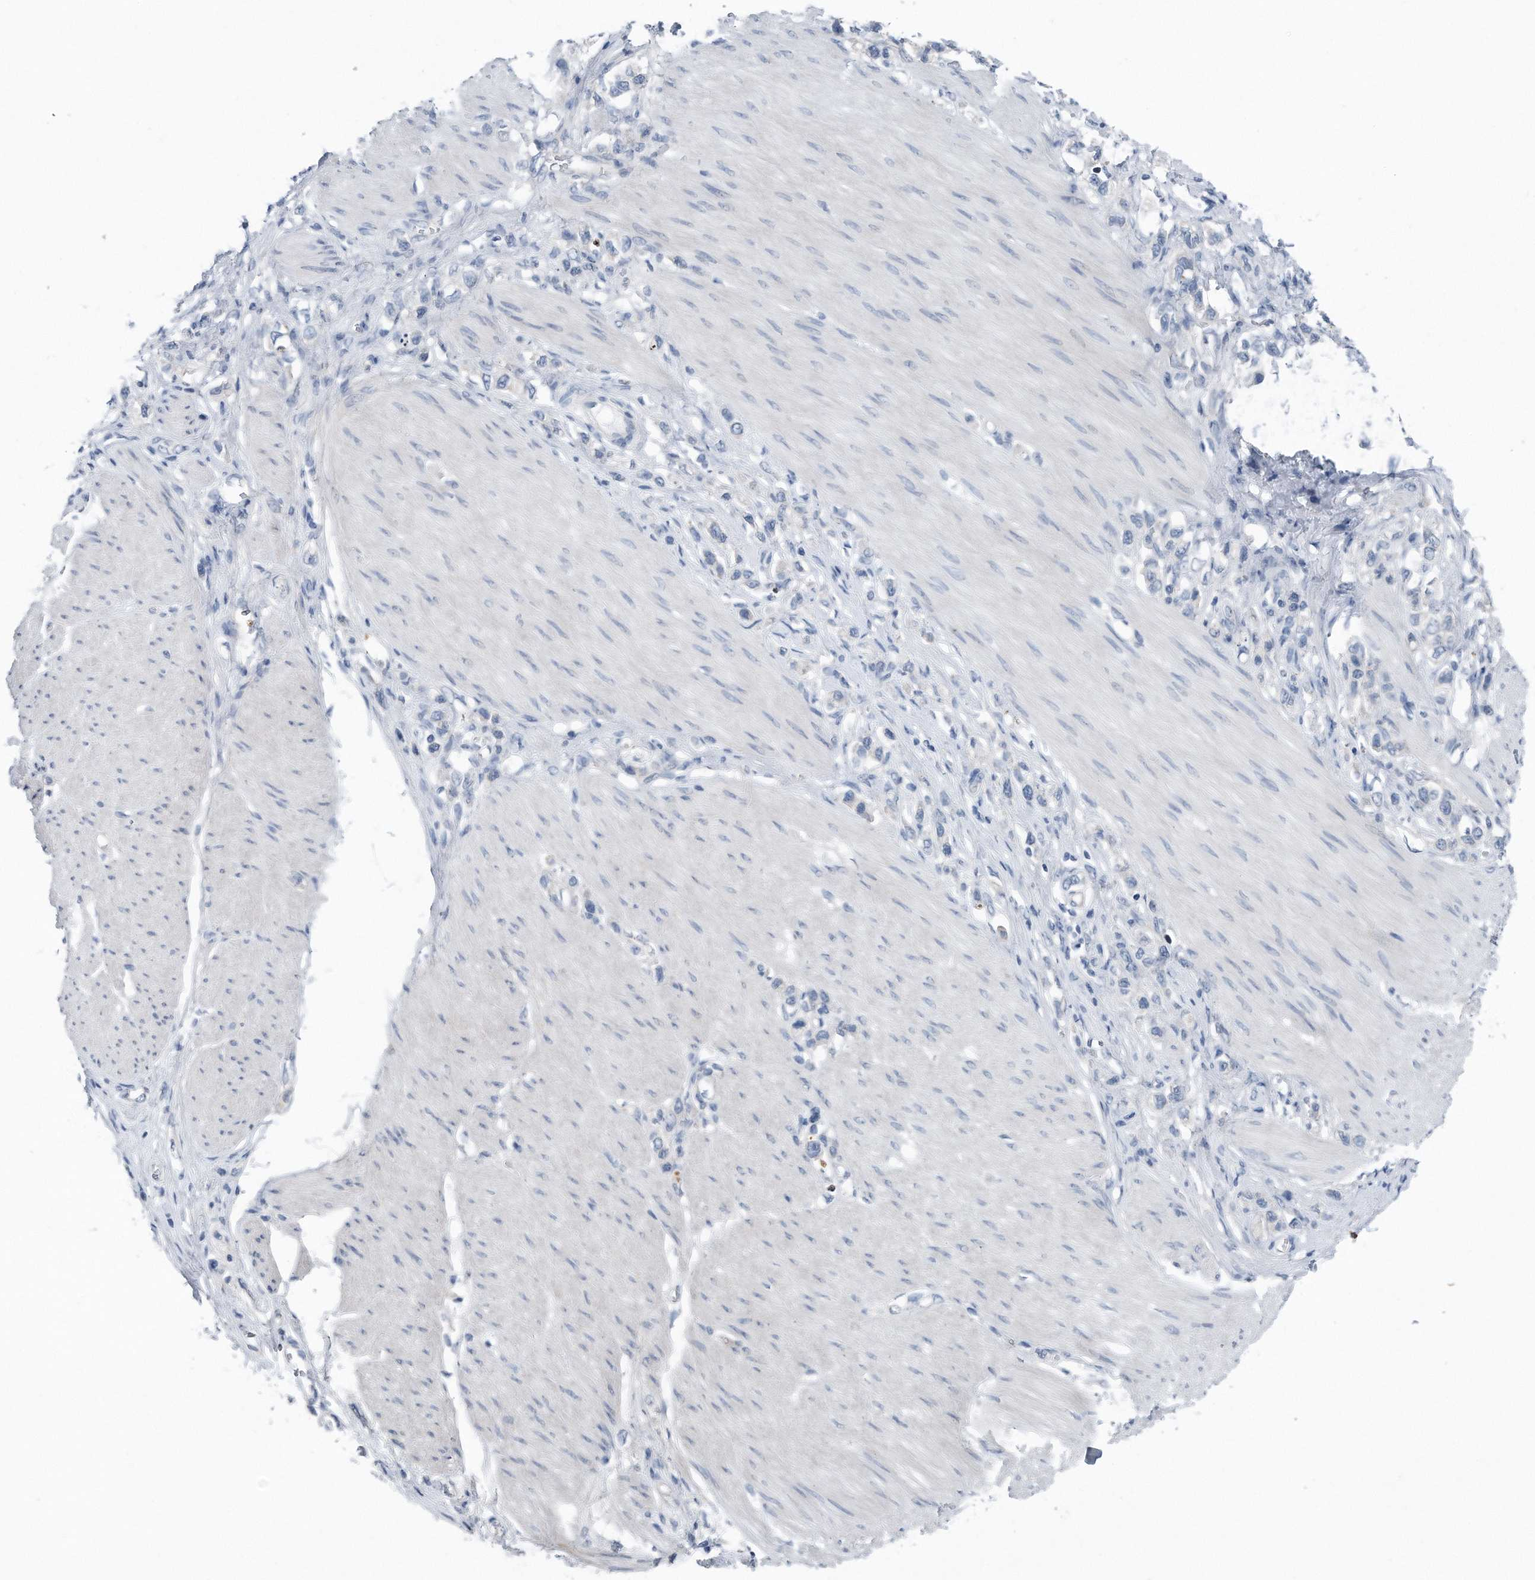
{"staining": {"intensity": "negative", "quantity": "none", "location": "none"}, "tissue": "stomach cancer", "cell_type": "Tumor cells", "image_type": "cancer", "snomed": [{"axis": "morphology", "description": "Adenocarcinoma, NOS"}, {"axis": "topography", "description": "Stomach"}], "caption": "DAB immunohistochemical staining of stomach cancer demonstrates no significant expression in tumor cells.", "gene": "YRDC", "patient": {"sex": "female", "age": 65}}